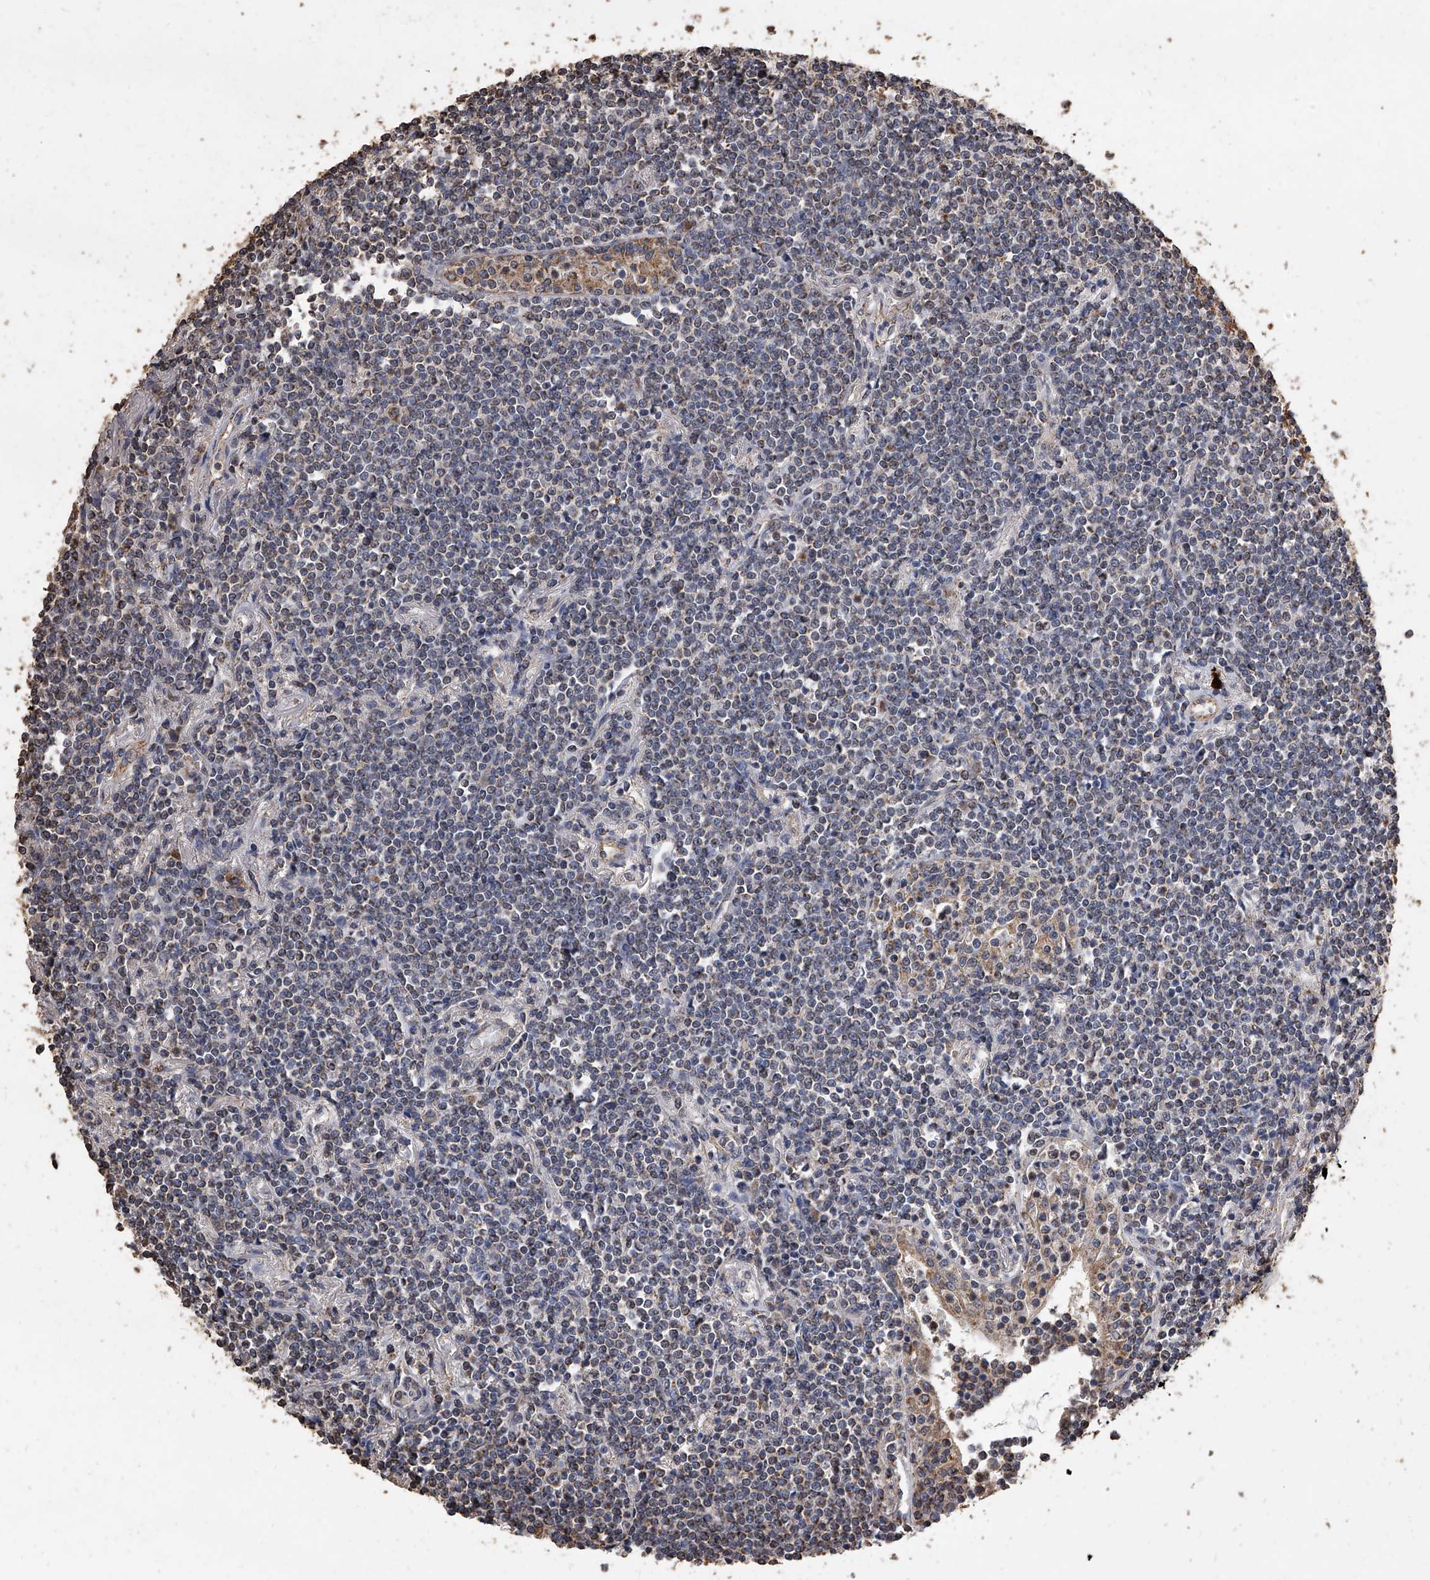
{"staining": {"intensity": "weak", "quantity": ">75%", "location": "cytoplasmic/membranous"}, "tissue": "lymphoma", "cell_type": "Tumor cells", "image_type": "cancer", "snomed": [{"axis": "morphology", "description": "Malignant lymphoma, non-Hodgkin's type, Low grade"}, {"axis": "topography", "description": "Lung"}], "caption": "The micrograph exhibits a brown stain indicating the presence of a protein in the cytoplasmic/membranous of tumor cells in lymphoma. The protein of interest is shown in brown color, while the nuclei are stained blue.", "gene": "MRPL28", "patient": {"sex": "female", "age": 71}}